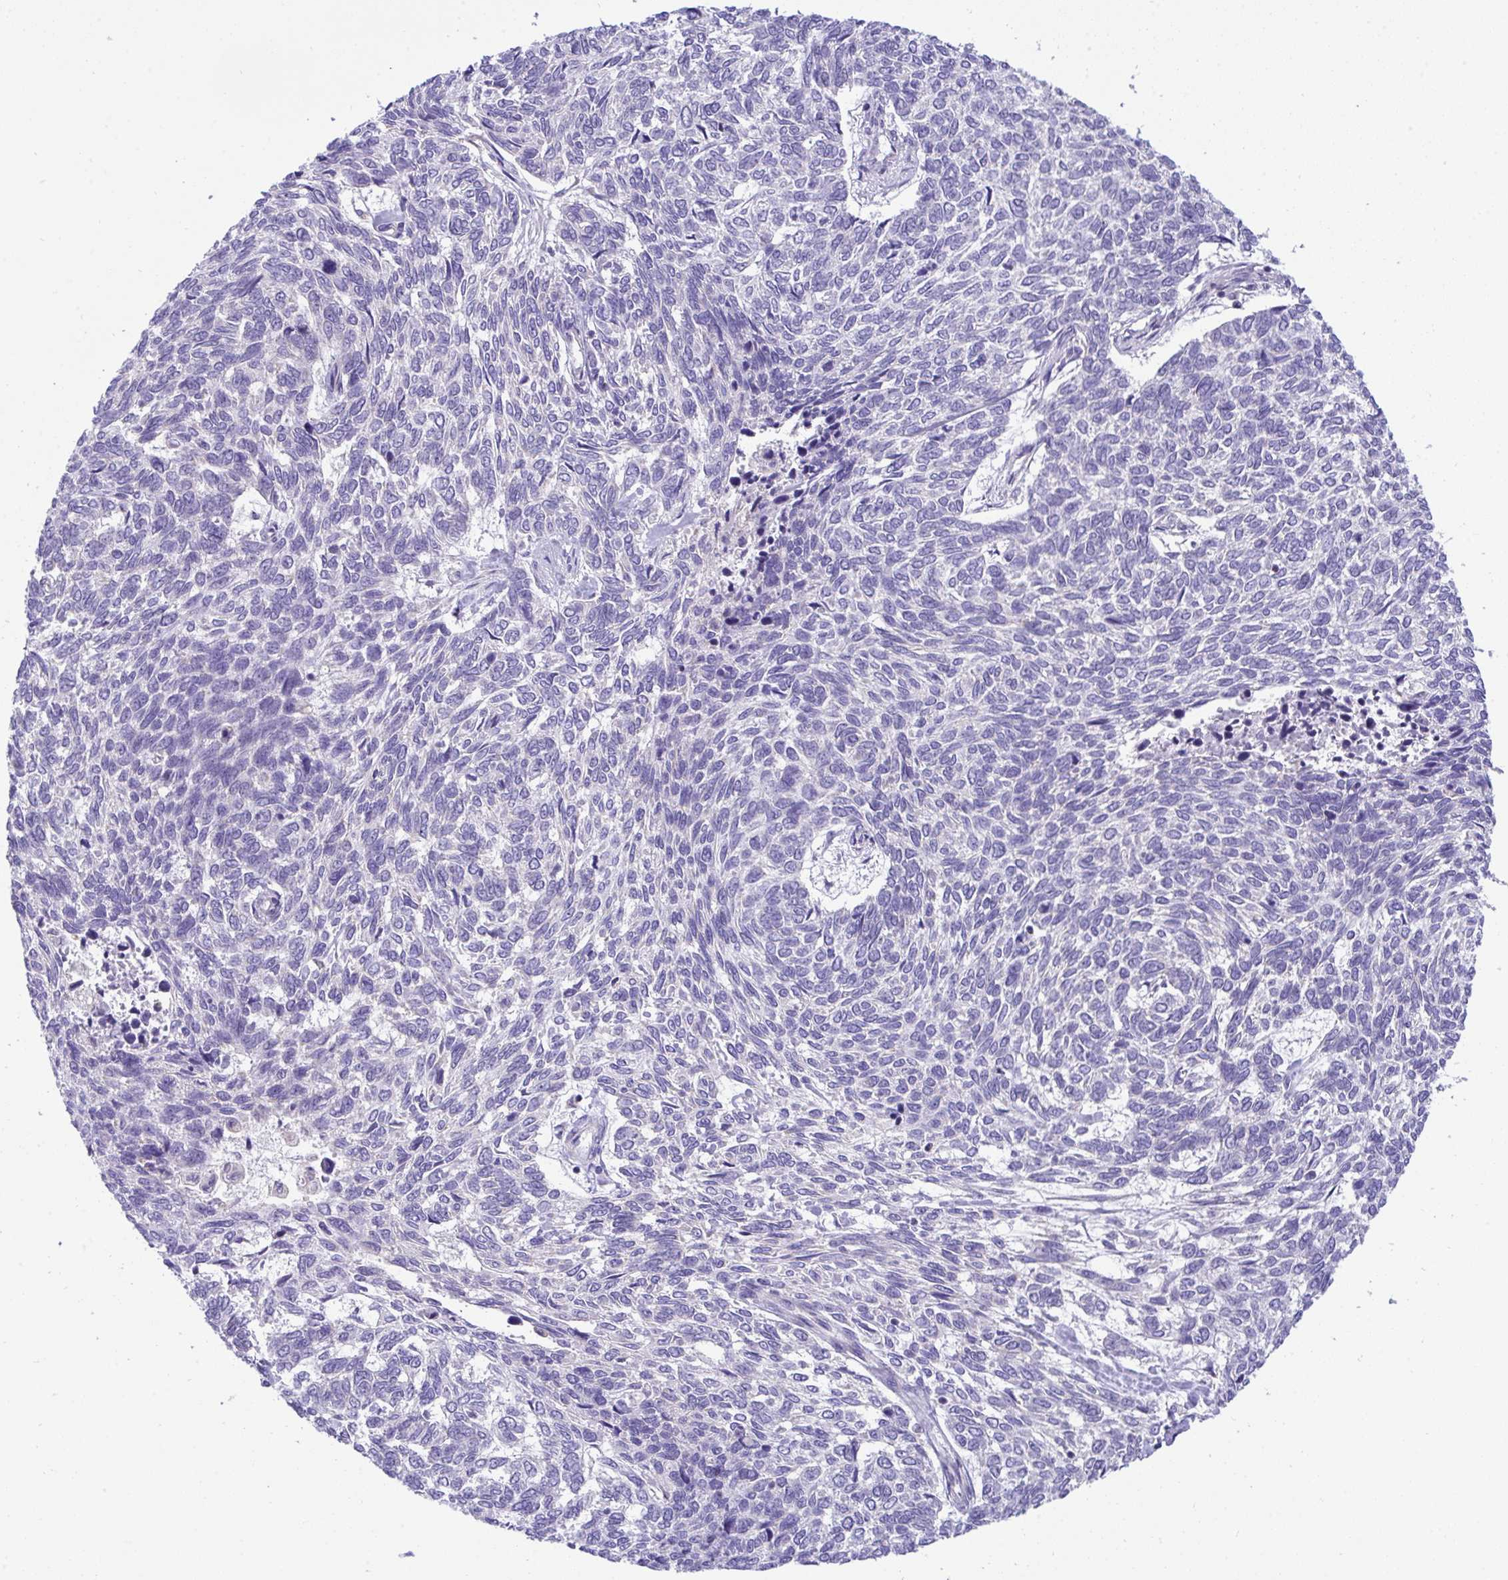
{"staining": {"intensity": "negative", "quantity": "none", "location": "none"}, "tissue": "skin cancer", "cell_type": "Tumor cells", "image_type": "cancer", "snomed": [{"axis": "morphology", "description": "Basal cell carcinoma"}, {"axis": "topography", "description": "Skin"}], "caption": "Tumor cells are negative for brown protein staining in basal cell carcinoma (skin). Brightfield microscopy of immunohistochemistry stained with DAB (3,3'-diaminobenzidine) (brown) and hematoxylin (blue), captured at high magnification.", "gene": "PLA2G12B", "patient": {"sex": "female", "age": 65}}